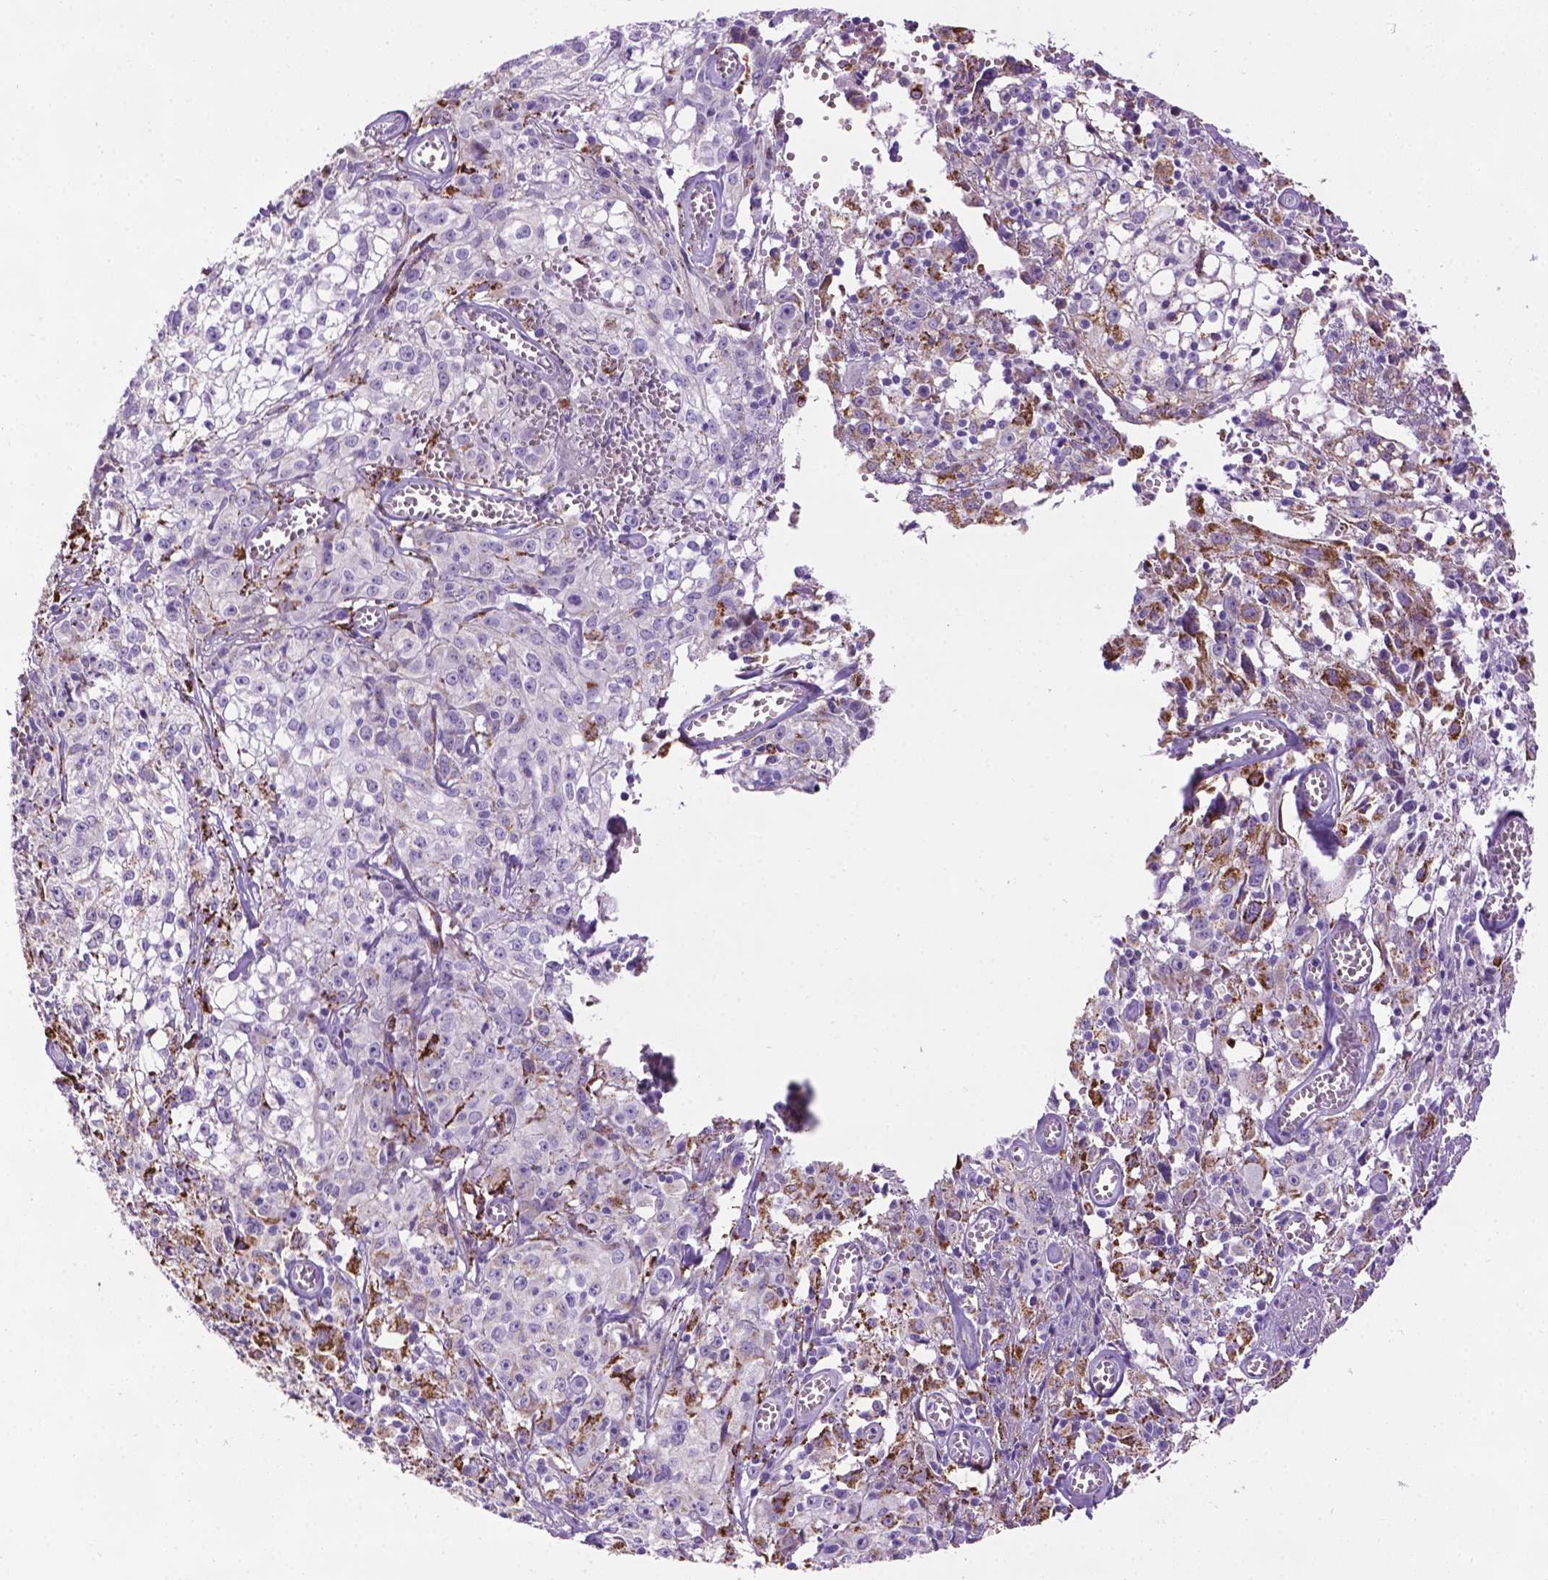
{"staining": {"intensity": "negative", "quantity": "none", "location": "none"}, "tissue": "cervical cancer", "cell_type": "Tumor cells", "image_type": "cancer", "snomed": [{"axis": "morphology", "description": "Squamous cell carcinoma, NOS"}, {"axis": "topography", "description": "Cervix"}], "caption": "This is an IHC micrograph of squamous cell carcinoma (cervical). There is no staining in tumor cells.", "gene": "TMEM132E", "patient": {"sex": "female", "age": 85}}